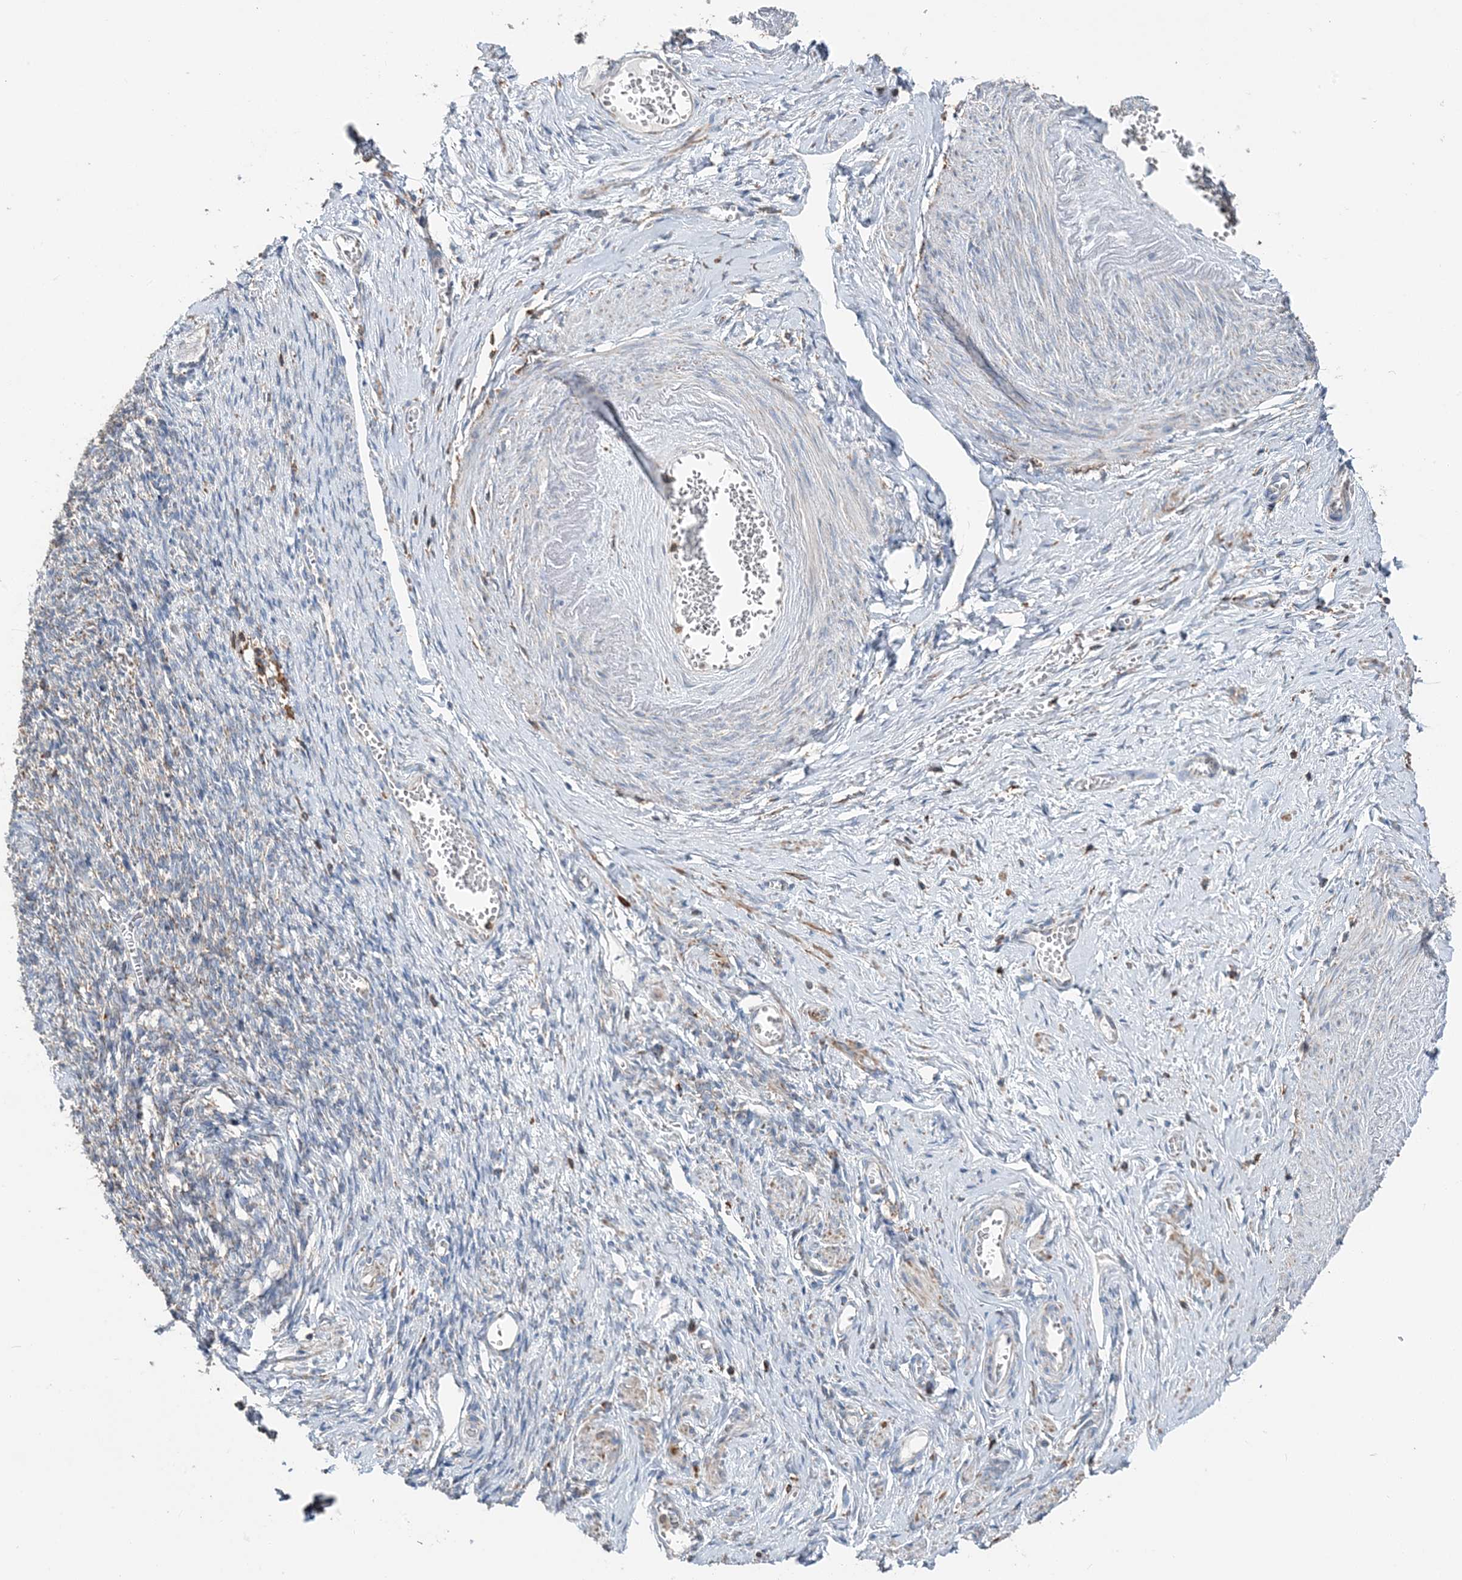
{"staining": {"intensity": "weak", "quantity": ">75%", "location": "cytoplasmic/membranous"}, "tissue": "adipose tissue", "cell_type": "Adipocytes", "image_type": "normal", "snomed": [{"axis": "morphology", "description": "Normal tissue, NOS"}, {"axis": "topography", "description": "Vascular tissue"}, {"axis": "topography", "description": "Fallopian tube"}, {"axis": "topography", "description": "Ovary"}], "caption": "Protein expression analysis of normal adipose tissue shows weak cytoplasmic/membranous expression in approximately >75% of adipocytes.", "gene": "TMLHE", "patient": {"sex": "female", "age": 67}}